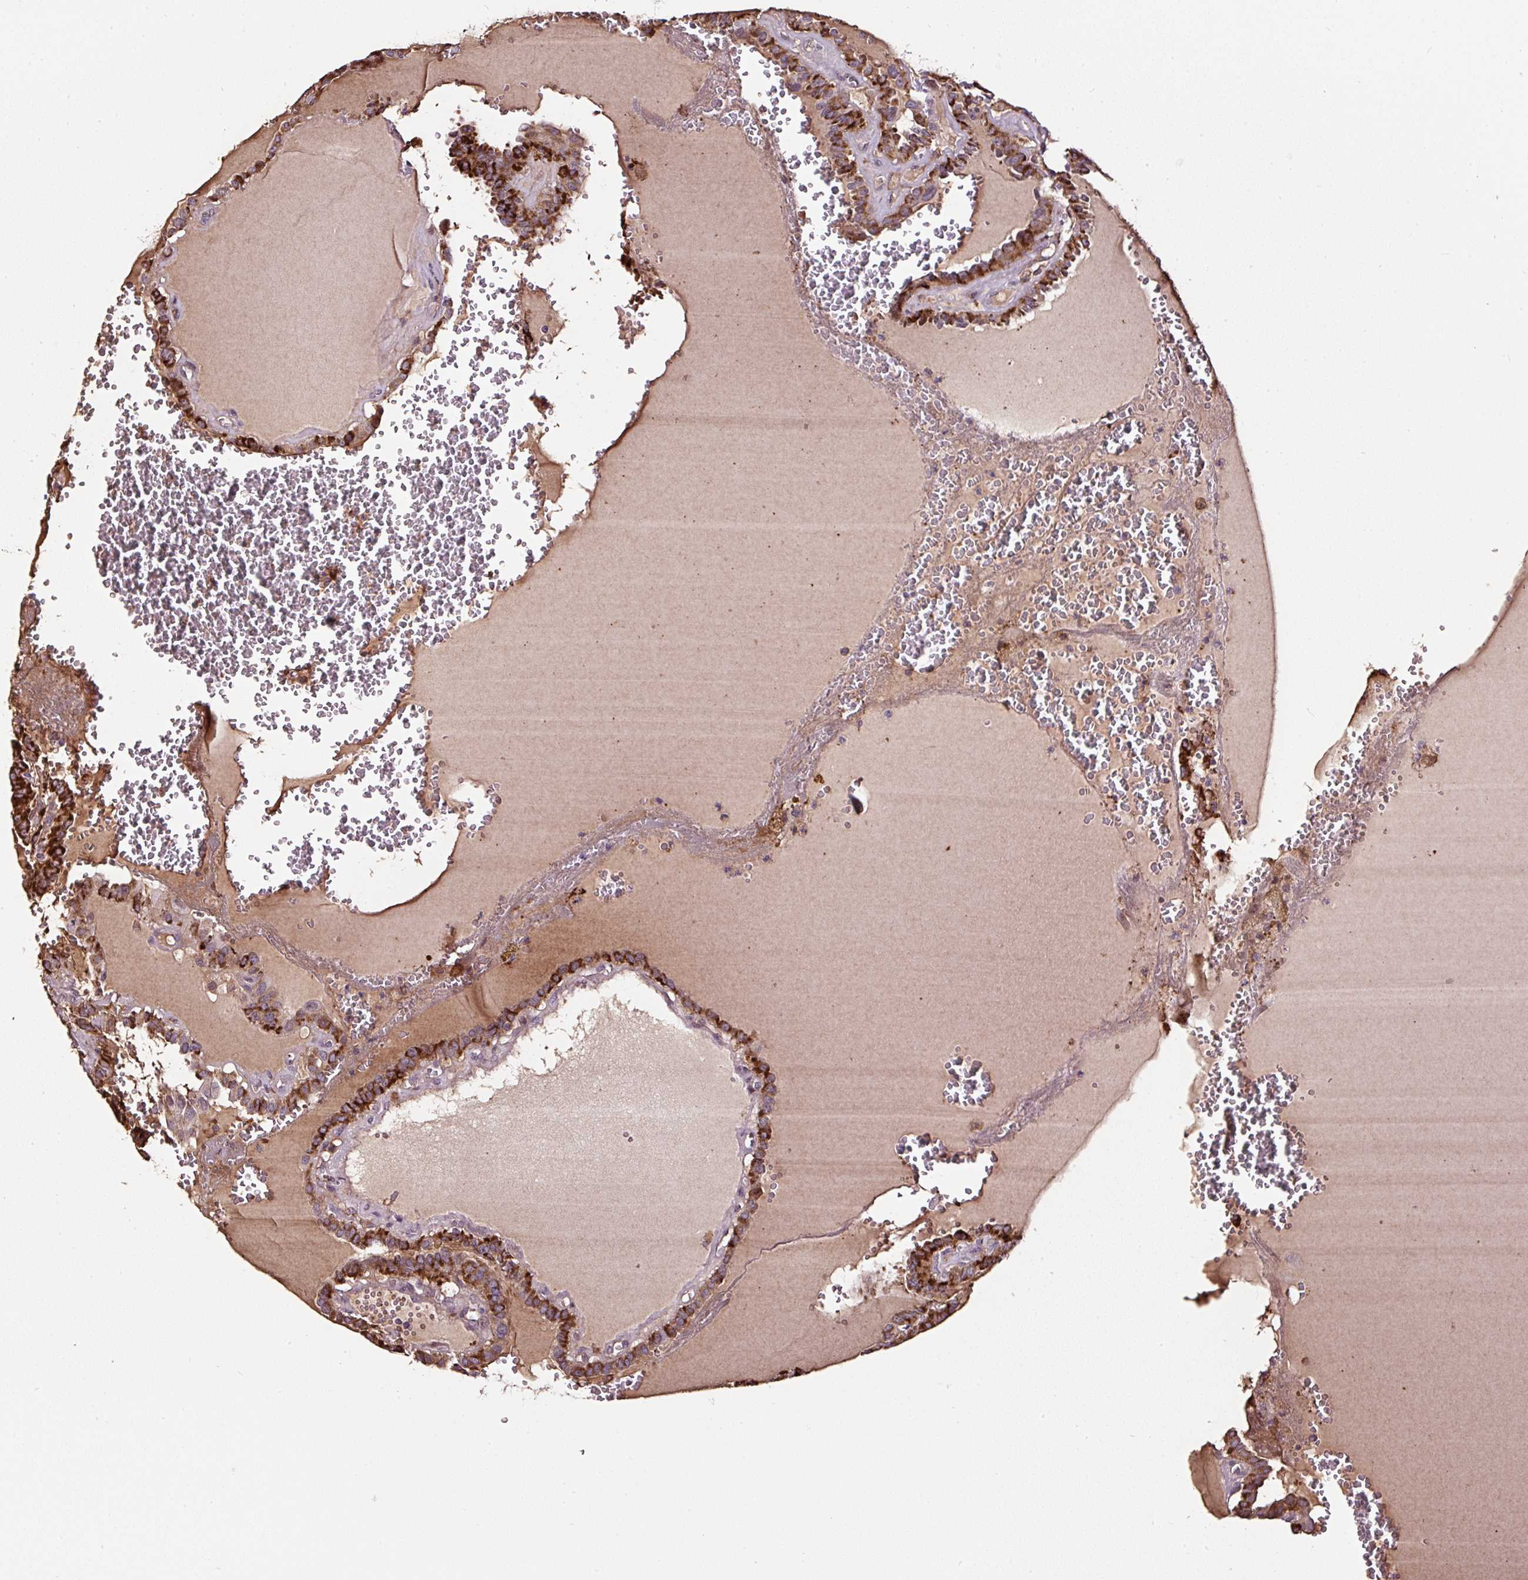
{"staining": {"intensity": "strong", "quantity": ">75%", "location": "cytoplasmic/membranous"}, "tissue": "thyroid cancer", "cell_type": "Tumor cells", "image_type": "cancer", "snomed": [{"axis": "morphology", "description": "Papillary adenocarcinoma, NOS"}, {"axis": "topography", "description": "Thyroid gland"}], "caption": "A photomicrograph of human thyroid cancer (papillary adenocarcinoma) stained for a protein shows strong cytoplasmic/membranous brown staining in tumor cells. The protein is stained brown, and the nuclei are stained in blue (DAB (3,3'-diaminobenzidine) IHC with brightfield microscopy, high magnification).", "gene": "LRRC24", "patient": {"sex": "female", "age": 21}}